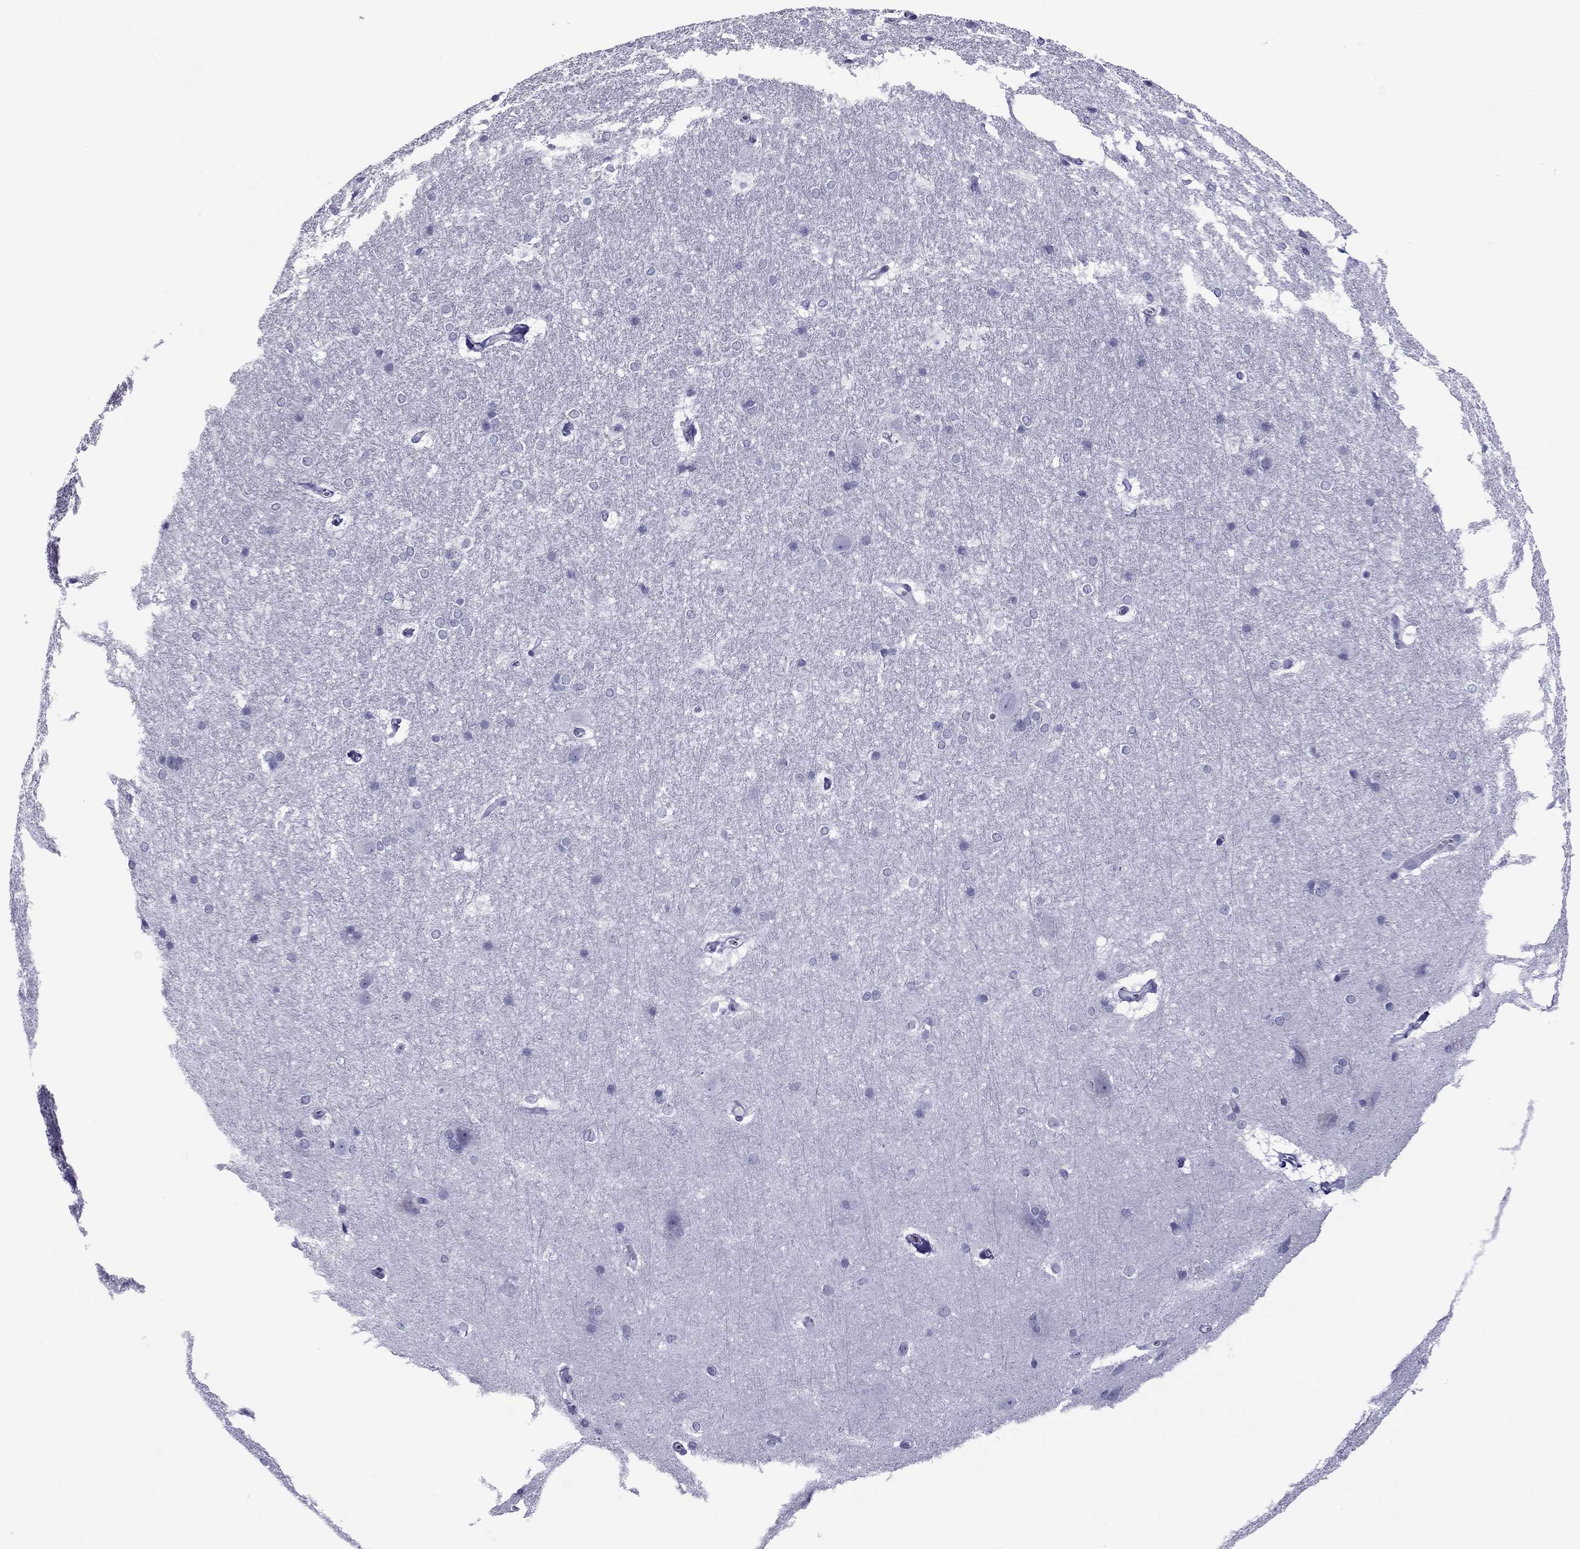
{"staining": {"intensity": "negative", "quantity": "none", "location": "none"}, "tissue": "hippocampus", "cell_type": "Glial cells", "image_type": "normal", "snomed": [{"axis": "morphology", "description": "Normal tissue, NOS"}, {"axis": "topography", "description": "Cerebral cortex"}, {"axis": "topography", "description": "Hippocampus"}], "caption": "DAB (3,3'-diaminobenzidine) immunohistochemical staining of benign hippocampus shows no significant staining in glial cells.", "gene": "MYLK3", "patient": {"sex": "female", "age": 19}}